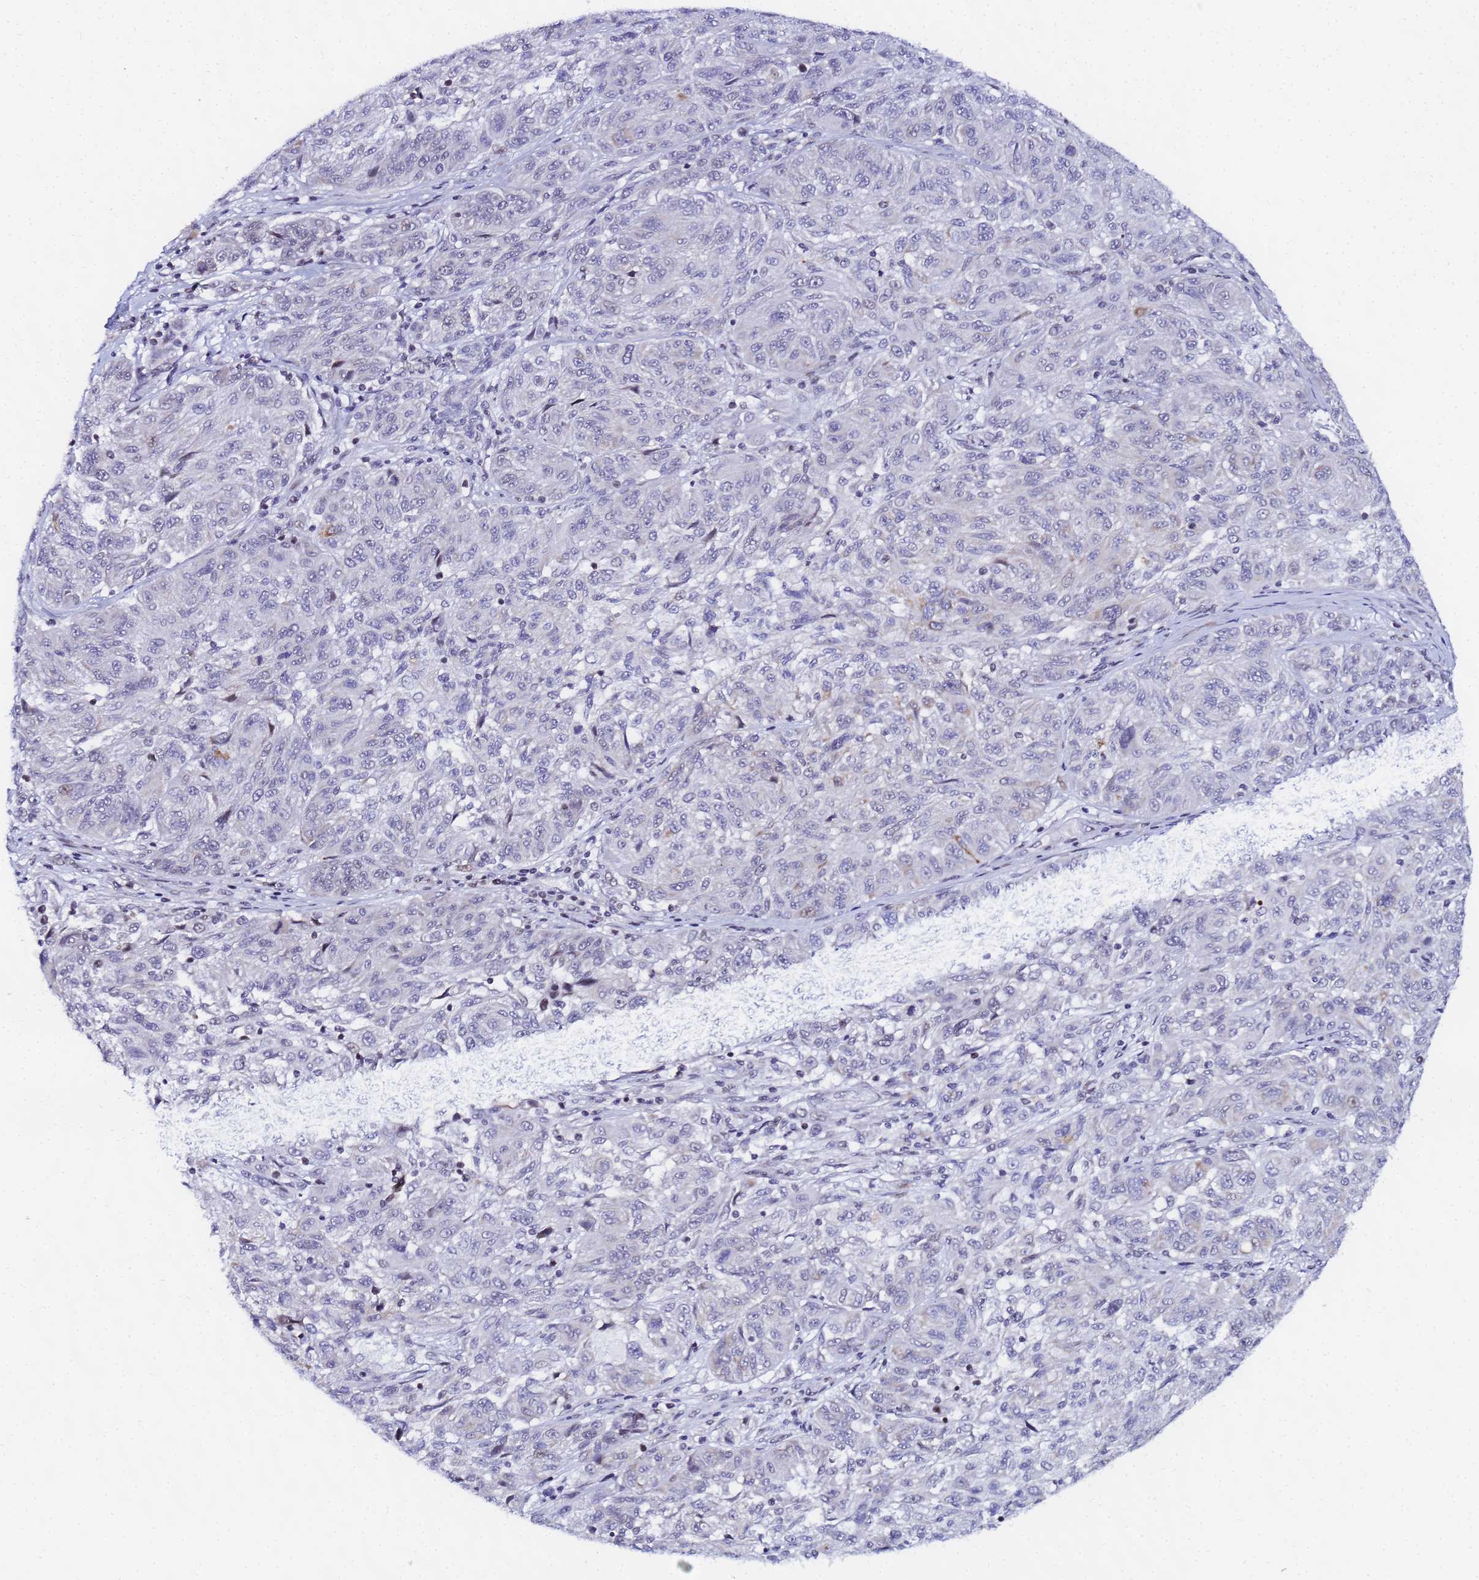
{"staining": {"intensity": "negative", "quantity": "none", "location": "none"}, "tissue": "melanoma", "cell_type": "Tumor cells", "image_type": "cancer", "snomed": [{"axis": "morphology", "description": "Malignant melanoma, NOS"}, {"axis": "topography", "description": "Skin"}], "caption": "IHC photomicrograph of neoplastic tissue: melanoma stained with DAB exhibits no significant protein expression in tumor cells.", "gene": "CKMT1A", "patient": {"sex": "male", "age": 53}}